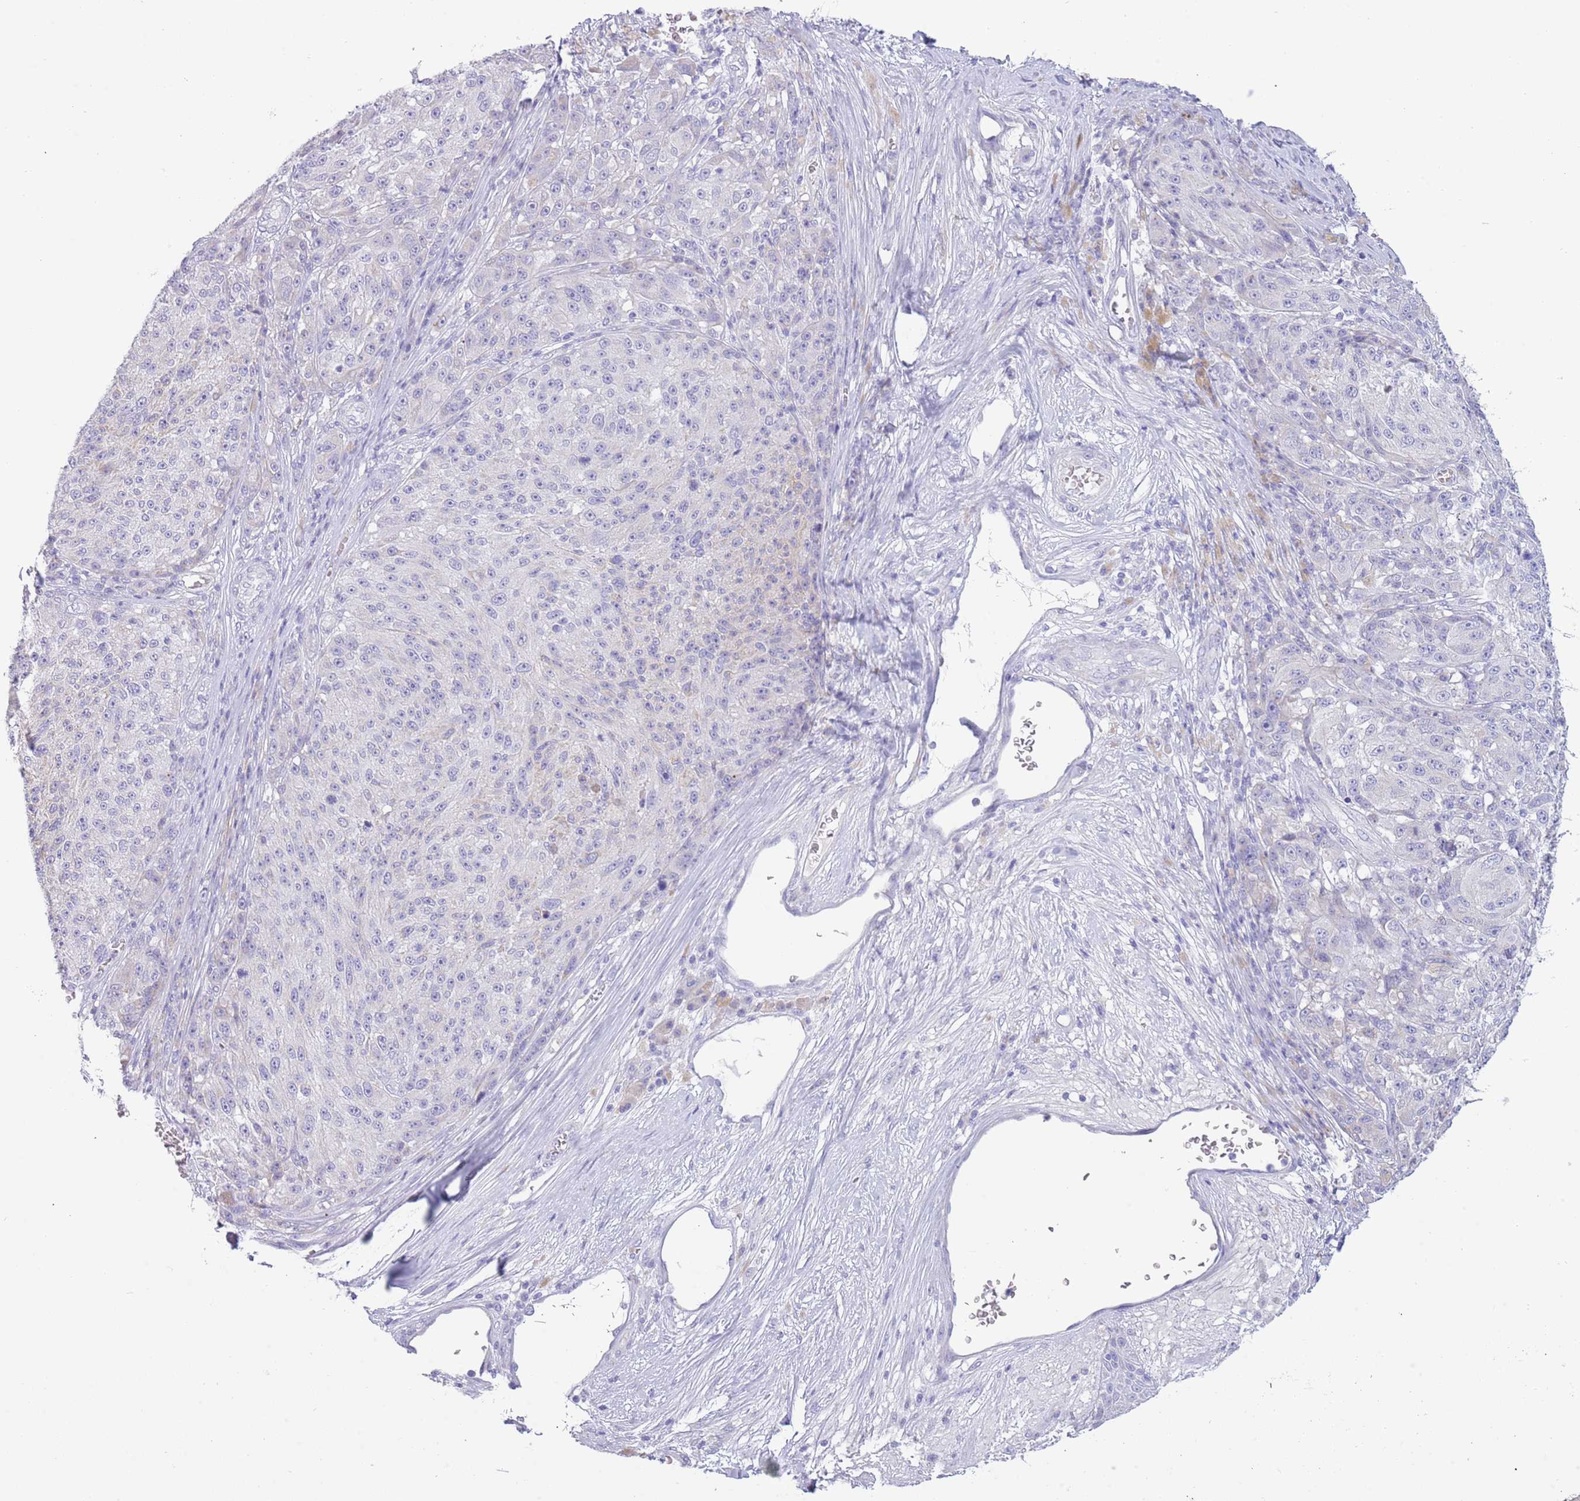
{"staining": {"intensity": "negative", "quantity": "none", "location": "none"}, "tissue": "melanoma", "cell_type": "Tumor cells", "image_type": "cancer", "snomed": [{"axis": "morphology", "description": "Malignant melanoma, NOS"}, {"axis": "topography", "description": "Skin"}], "caption": "An immunohistochemistry (IHC) micrograph of melanoma is shown. There is no staining in tumor cells of melanoma. (DAB (3,3'-diaminobenzidine) IHC, high magnification).", "gene": "ACR", "patient": {"sex": "male", "age": 53}}